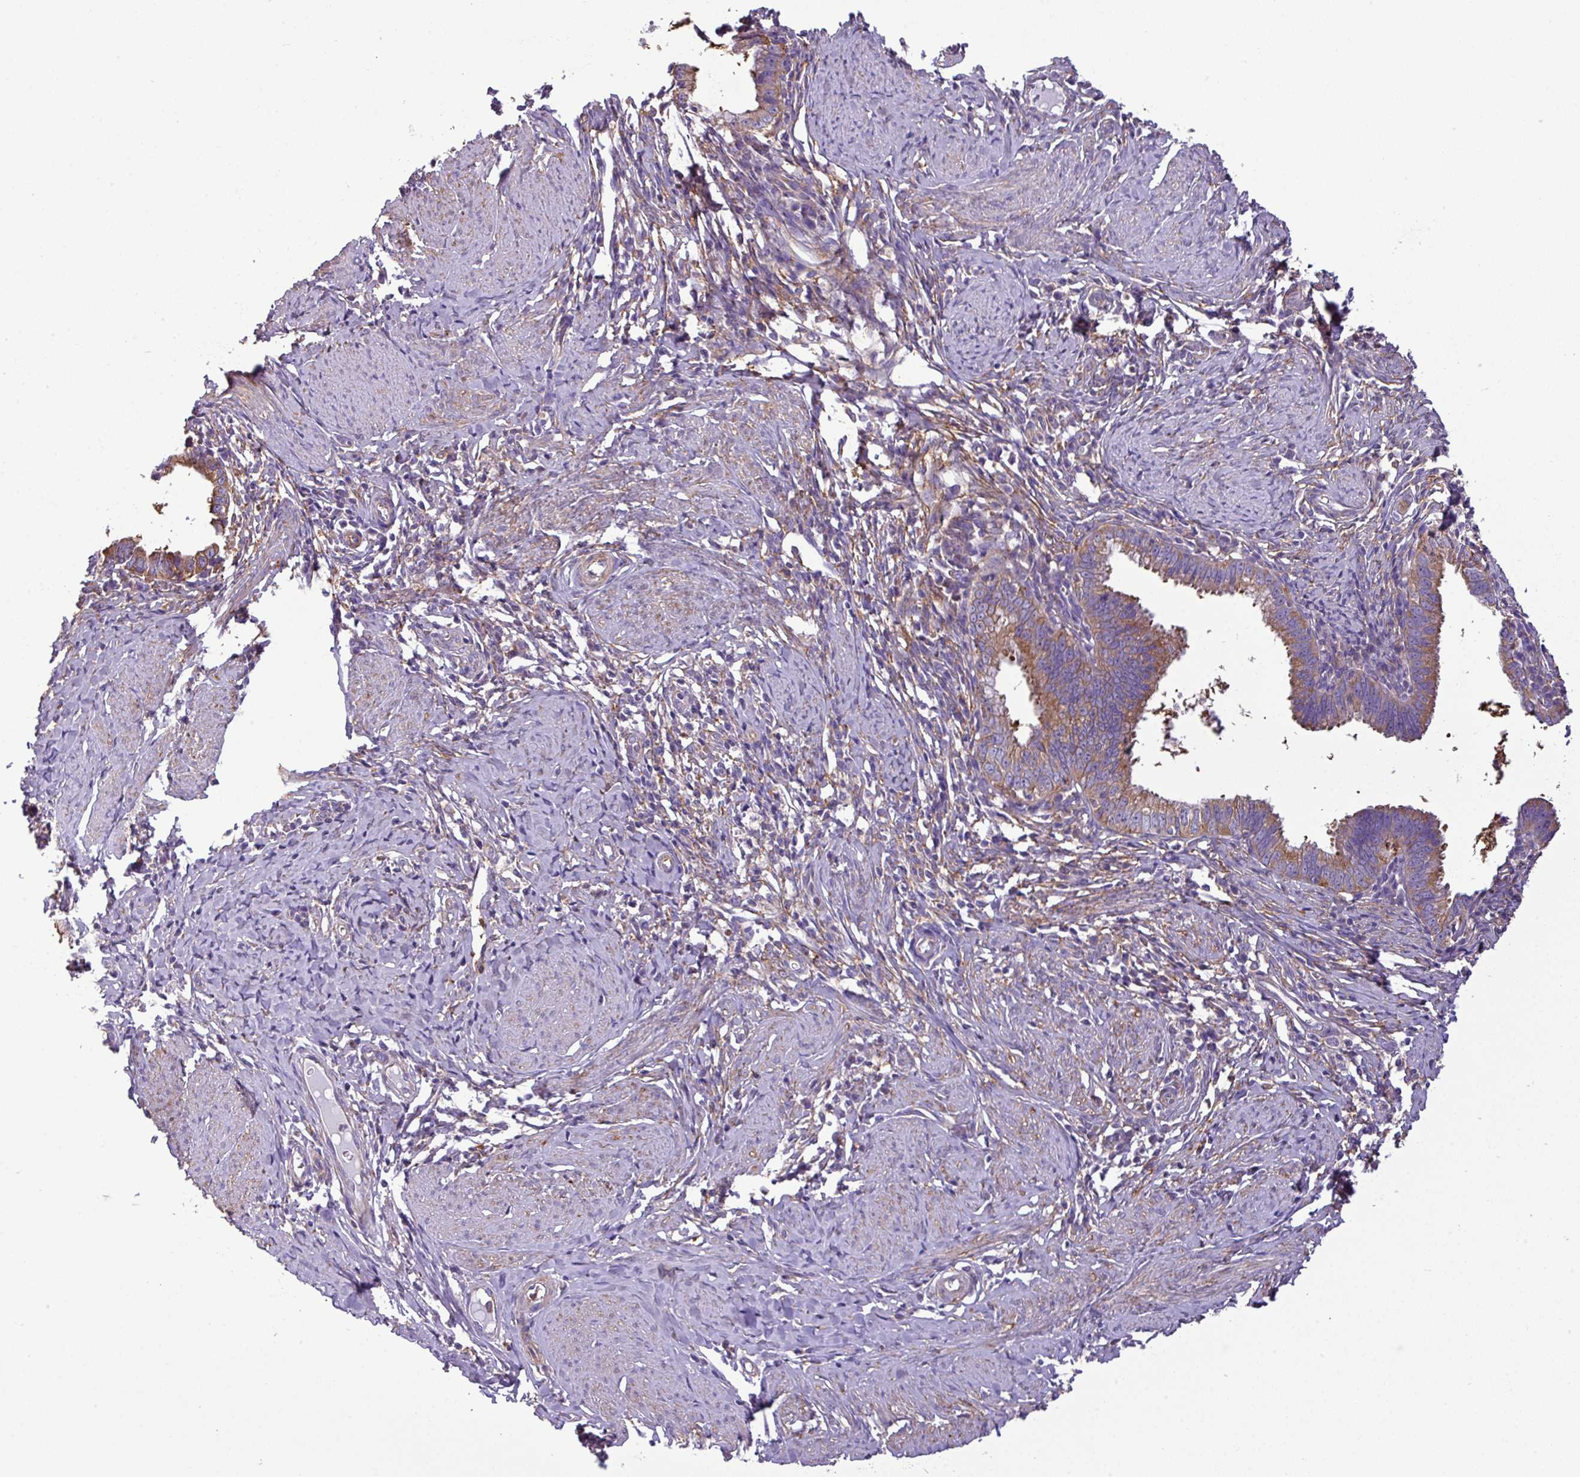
{"staining": {"intensity": "moderate", "quantity": "25%-75%", "location": "cytoplasmic/membranous"}, "tissue": "cervical cancer", "cell_type": "Tumor cells", "image_type": "cancer", "snomed": [{"axis": "morphology", "description": "Adenocarcinoma, NOS"}, {"axis": "topography", "description": "Cervix"}], "caption": "A medium amount of moderate cytoplasmic/membranous staining is seen in approximately 25%-75% of tumor cells in adenocarcinoma (cervical) tissue.", "gene": "XNDC1N", "patient": {"sex": "female", "age": 36}}